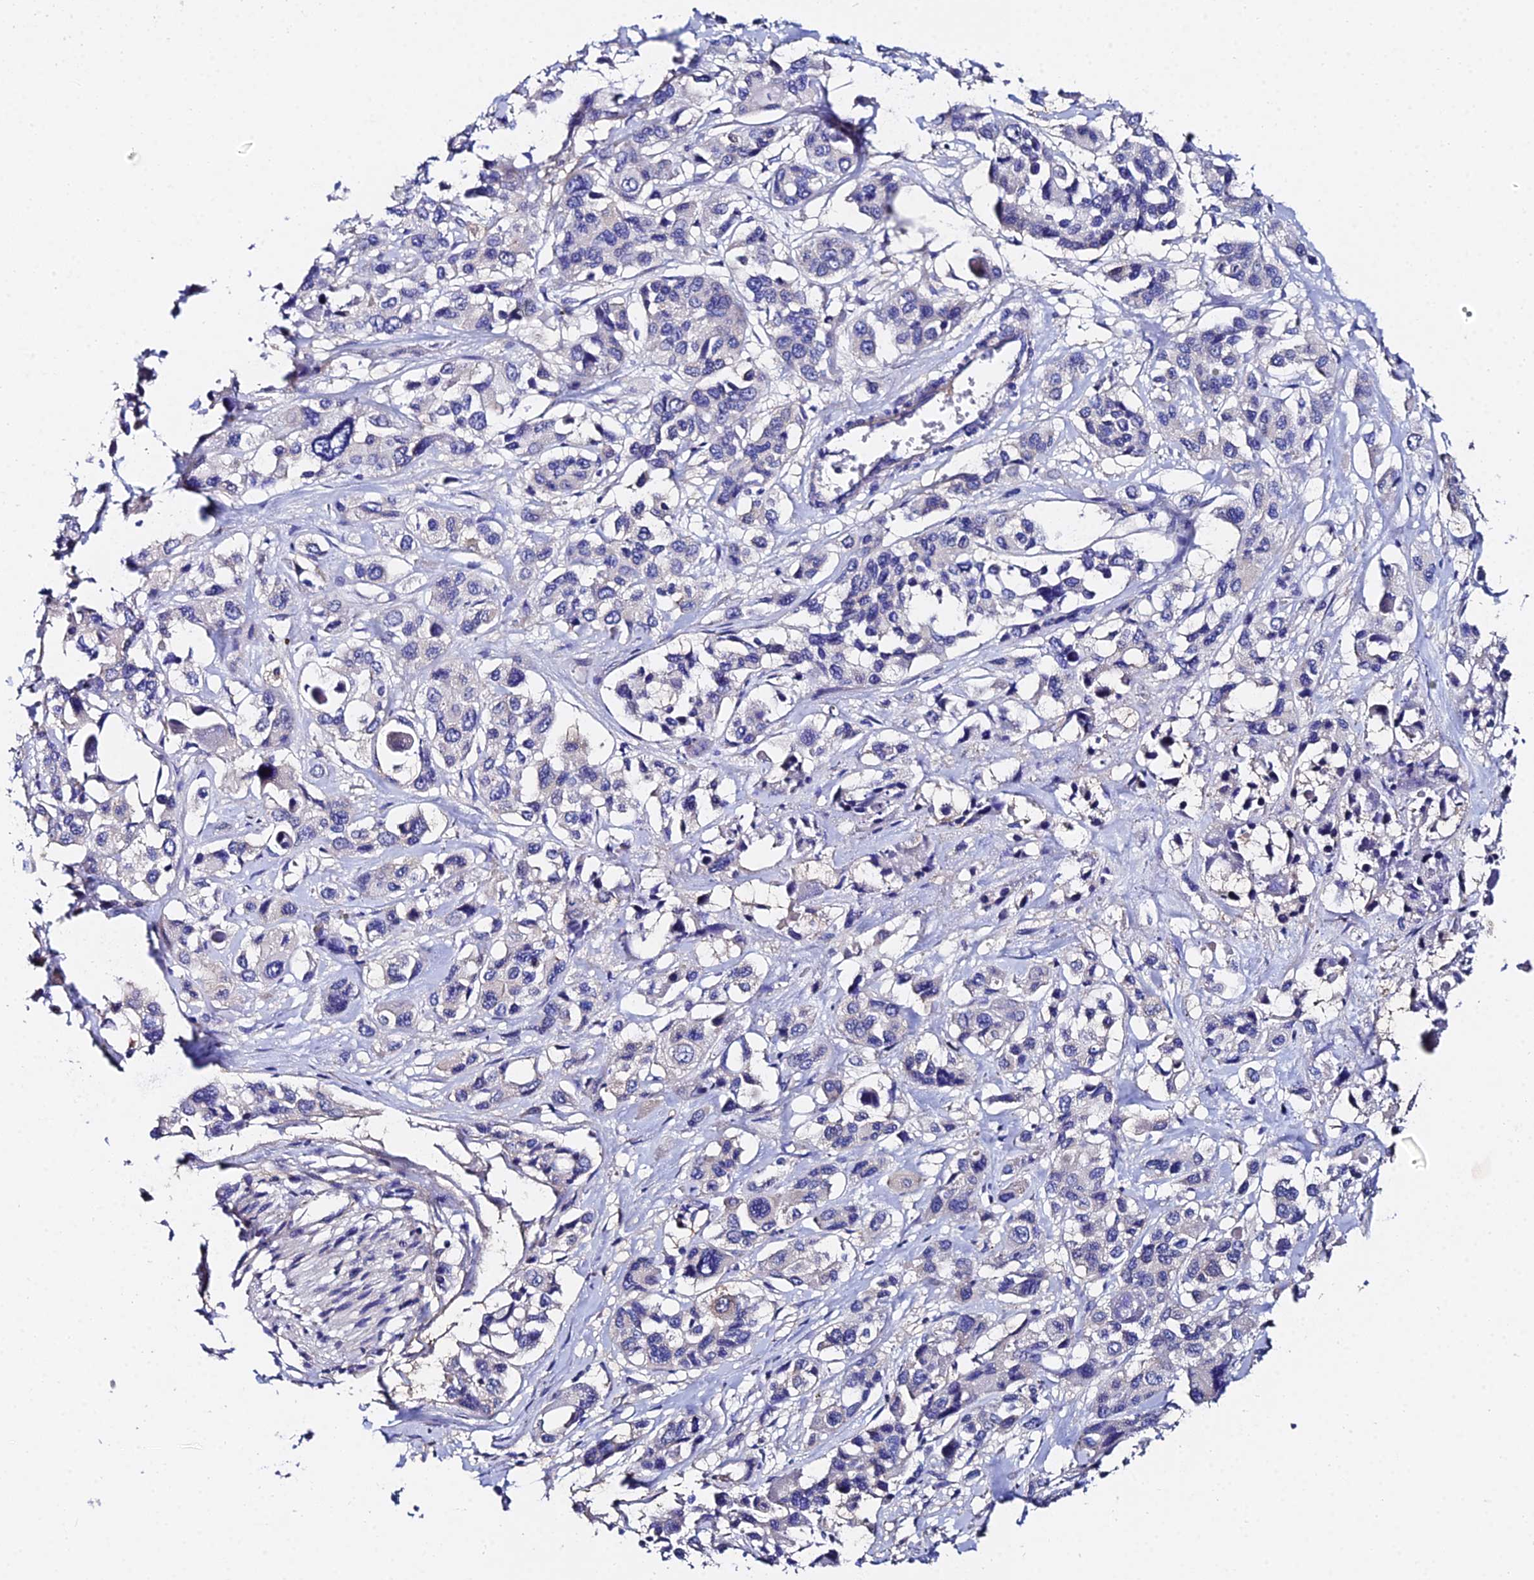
{"staining": {"intensity": "negative", "quantity": "none", "location": "none"}, "tissue": "pancreatic cancer", "cell_type": "Tumor cells", "image_type": "cancer", "snomed": [{"axis": "morphology", "description": "Adenocarcinoma, NOS"}, {"axis": "topography", "description": "Pancreas"}], "caption": "Immunohistochemical staining of pancreatic adenocarcinoma displays no significant expression in tumor cells.", "gene": "UBE2L3", "patient": {"sex": "male", "age": 92}}